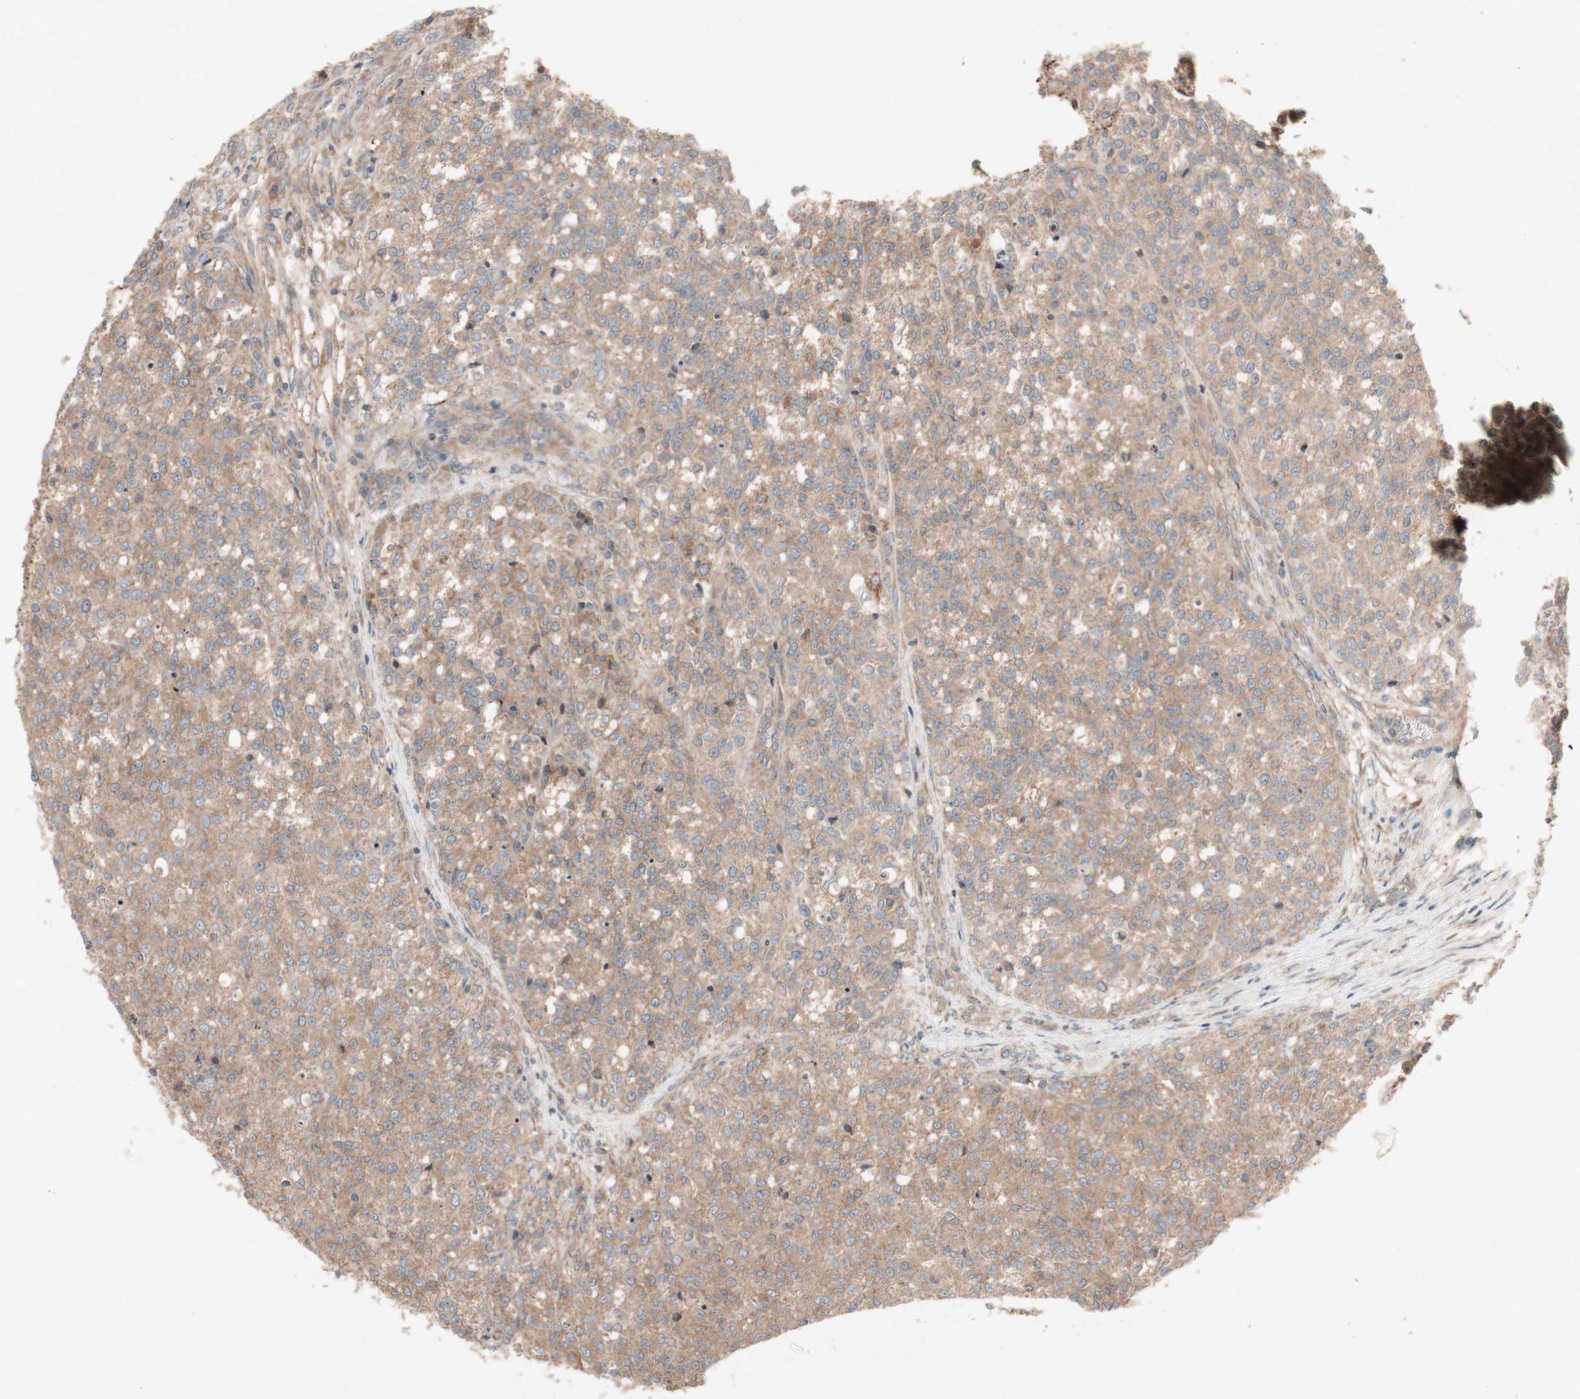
{"staining": {"intensity": "moderate", "quantity": ">75%", "location": "cytoplasmic/membranous"}, "tissue": "testis cancer", "cell_type": "Tumor cells", "image_type": "cancer", "snomed": [{"axis": "morphology", "description": "Seminoma, NOS"}, {"axis": "topography", "description": "Testis"}], "caption": "Protein expression analysis of human seminoma (testis) reveals moderate cytoplasmic/membranous expression in approximately >75% of tumor cells.", "gene": "TST", "patient": {"sex": "male", "age": 59}}